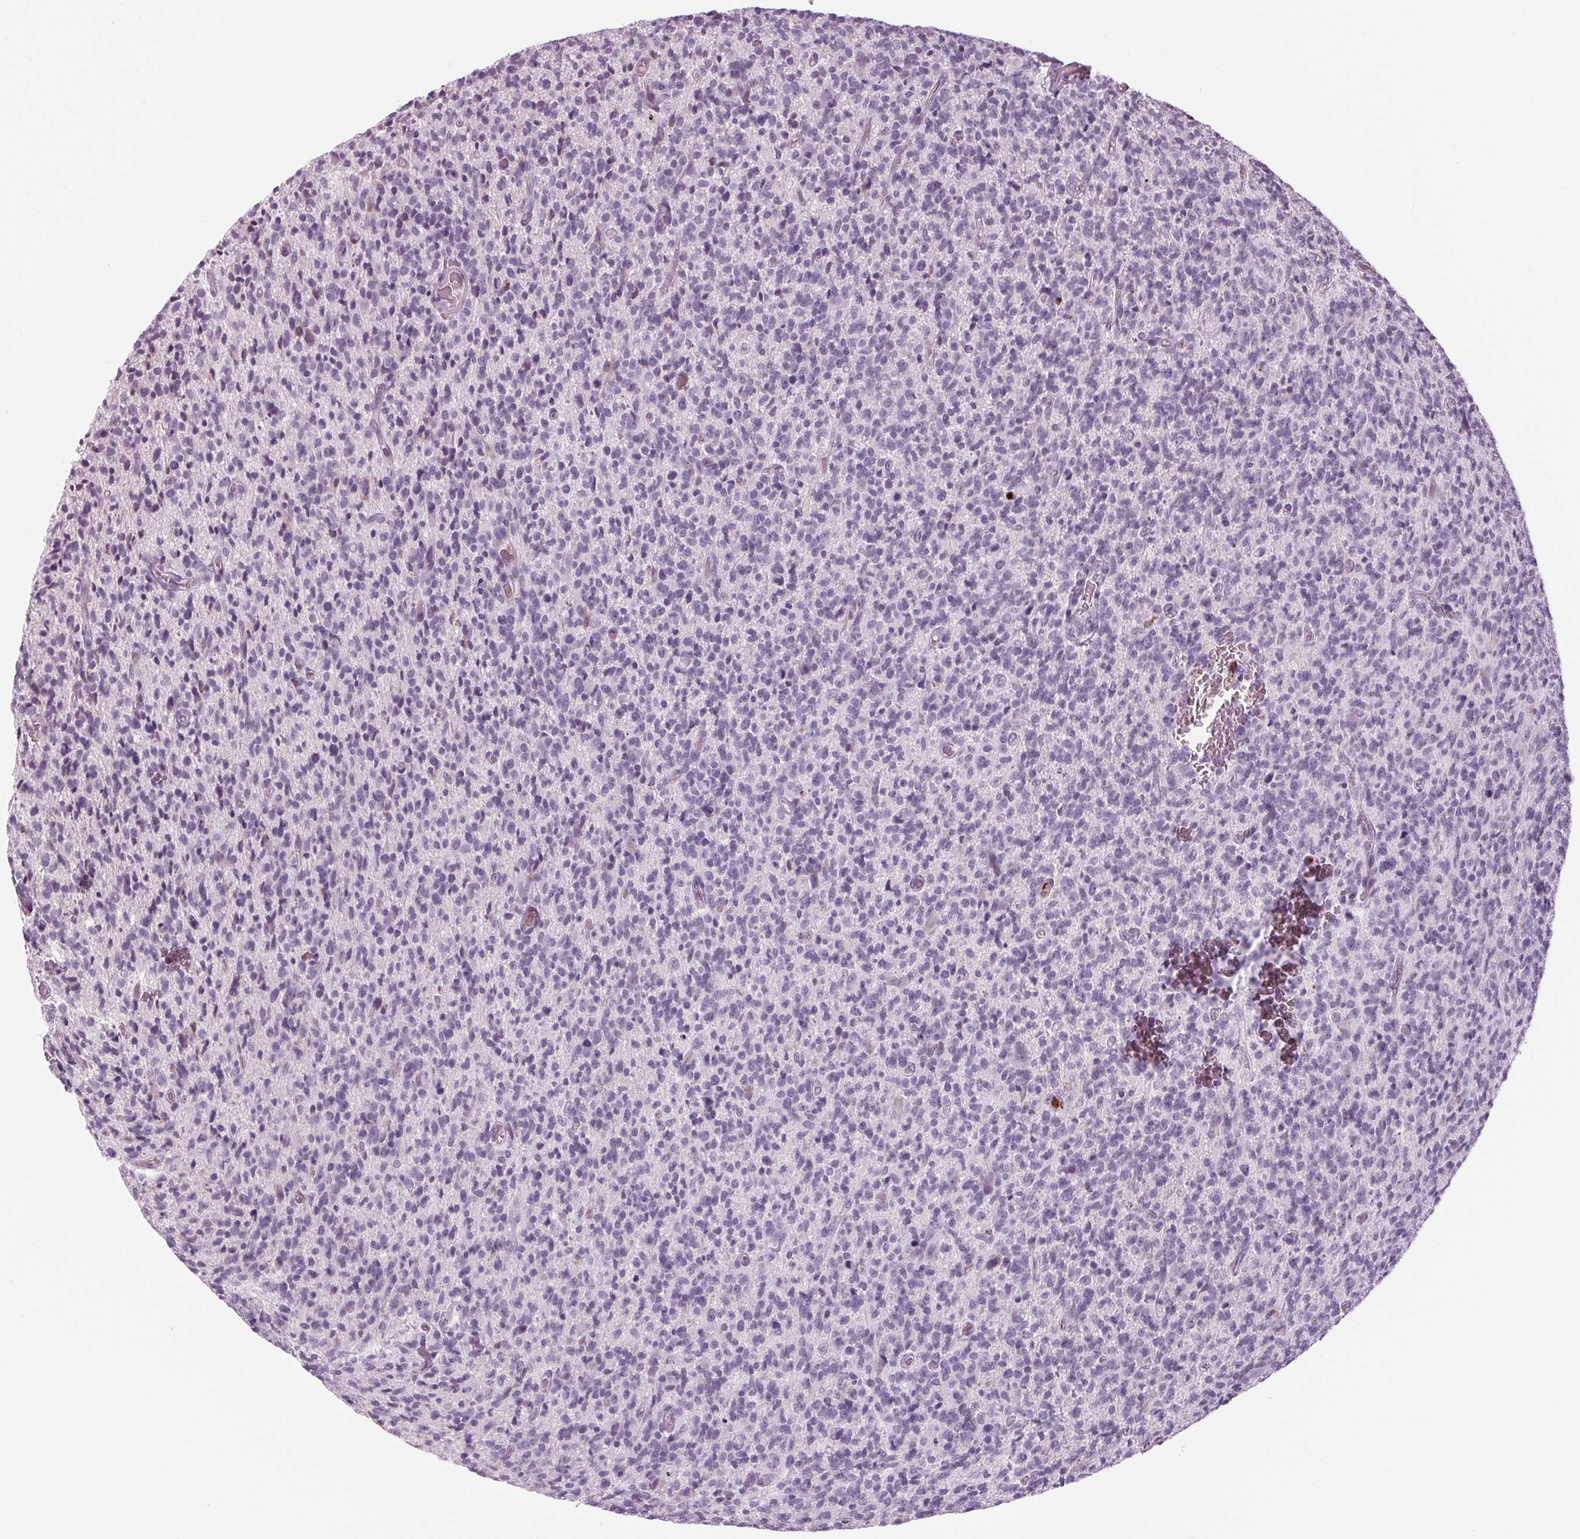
{"staining": {"intensity": "negative", "quantity": "none", "location": "none"}, "tissue": "glioma", "cell_type": "Tumor cells", "image_type": "cancer", "snomed": [{"axis": "morphology", "description": "Glioma, malignant, High grade"}, {"axis": "topography", "description": "Brain"}], "caption": "Tumor cells show no significant protein expression in glioma. (DAB (3,3'-diaminobenzidine) IHC, high magnification).", "gene": "CYP3A43", "patient": {"sex": "male", "age": 76}}